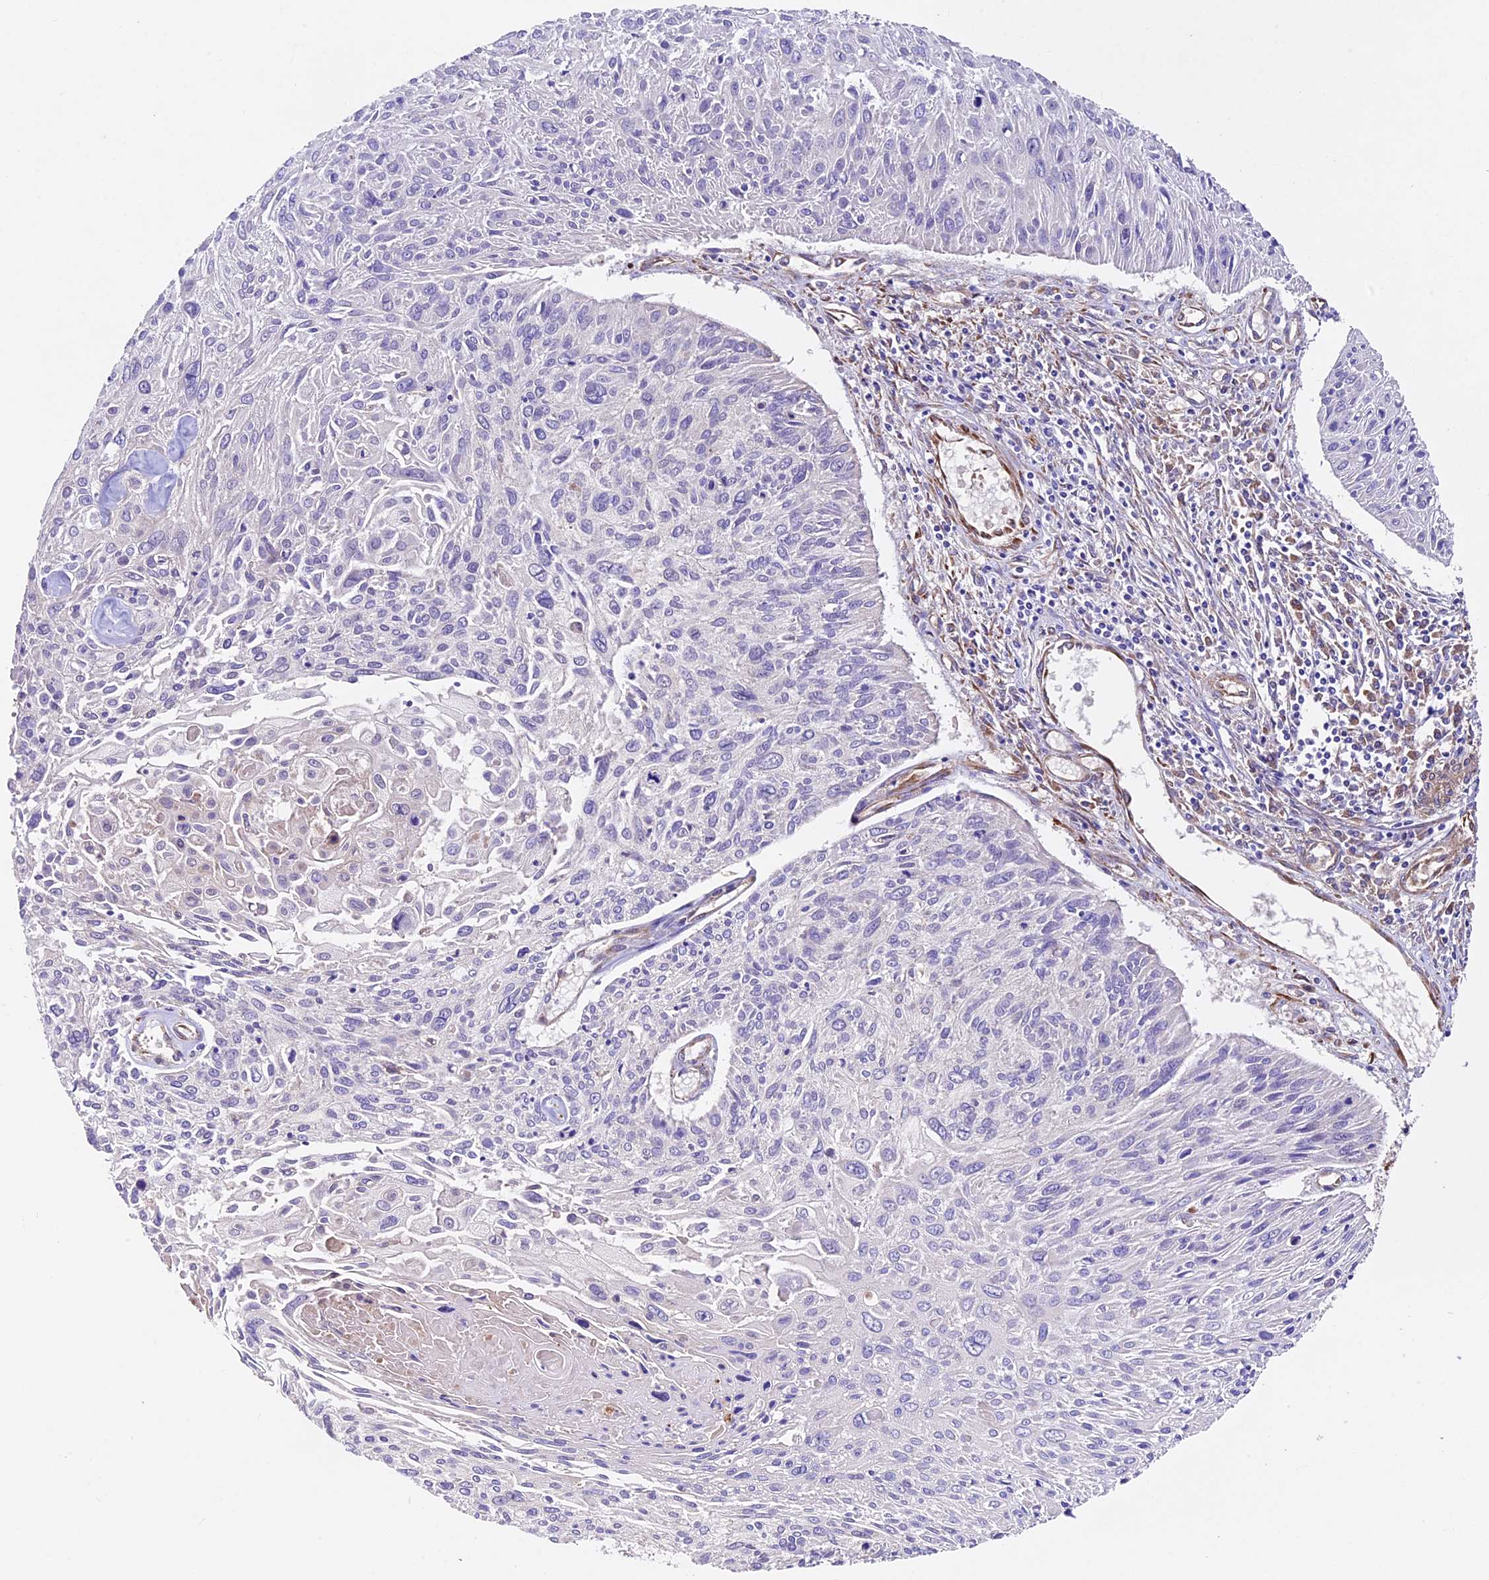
{"staining": {"intensity": "negative", "quantity": "none", "location": "none"}, "tissue": "cervical cancer", "cell_type": "Tumor cells", "image_type": "cancer", "snomed": [{"axis": "morphology", "description": "Squamous cell carcinoma, NOS"}, {"axis": "topography", "description": "Cervix"}], "caption": "There is no significant expression in tumor cells of cervical cancer (squamous cell carcinoma).", "gene": "LSM7", "patient": {"sex": "female", "age": 51}}